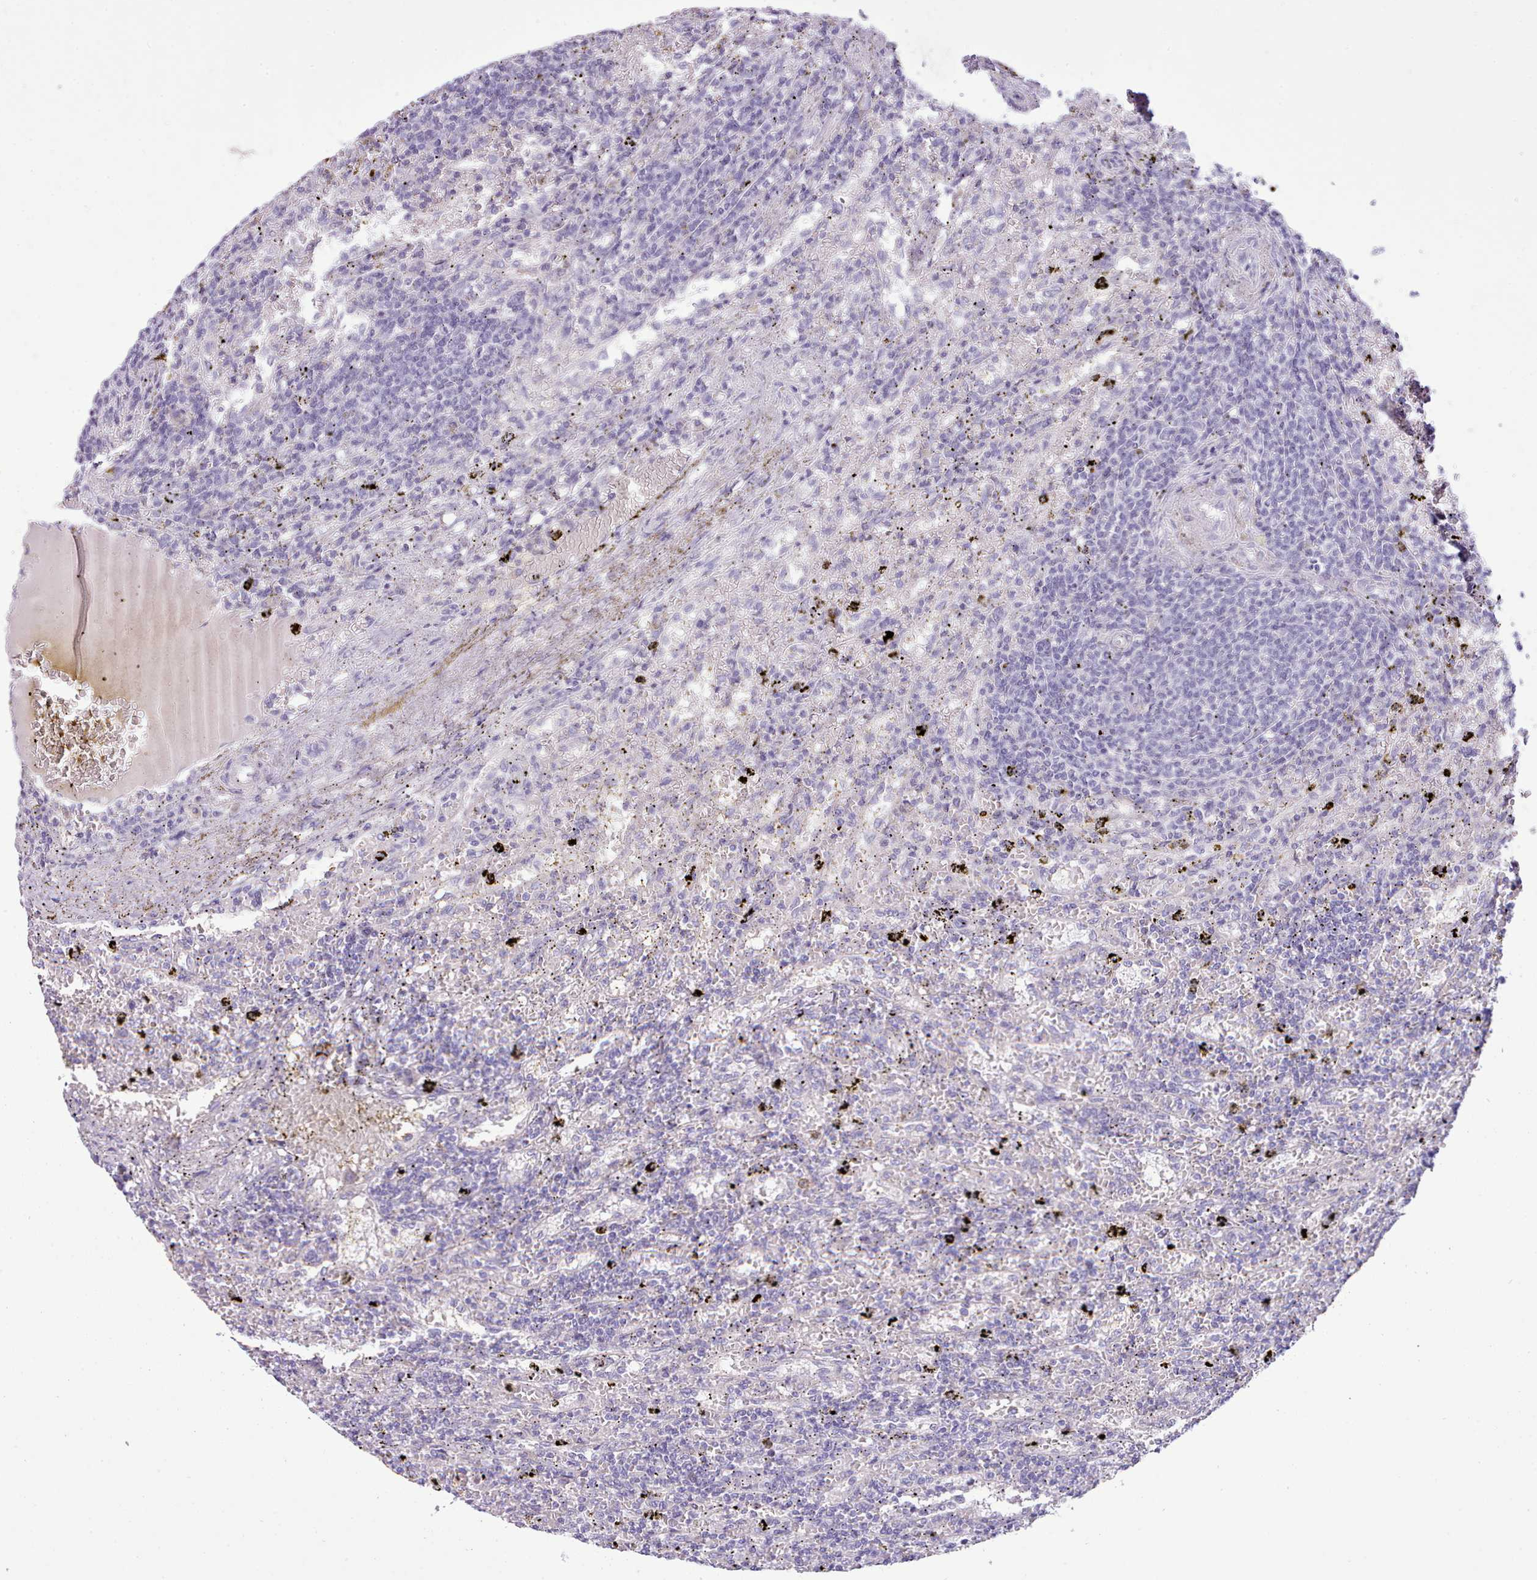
{"staining": {"intensity": "negative", "quantity": "none", "location": "none"}, "tissue": "lymphoma", "cell_type": "Tumor cells", "image_type": "cancer", "snomed": [{"axis": "morphology", "description": "Malignant lymphoma, non-Hodgkin's type, Low grade"}, {"axis": "topography", "description": "Spleen"}], "caption": "DAB immunohistochemical staining of lymphoma demonstrates no significant staining in tumor cells.", "gene": "CYP2A13", "patient": {"sex": "male", "age": 76}}